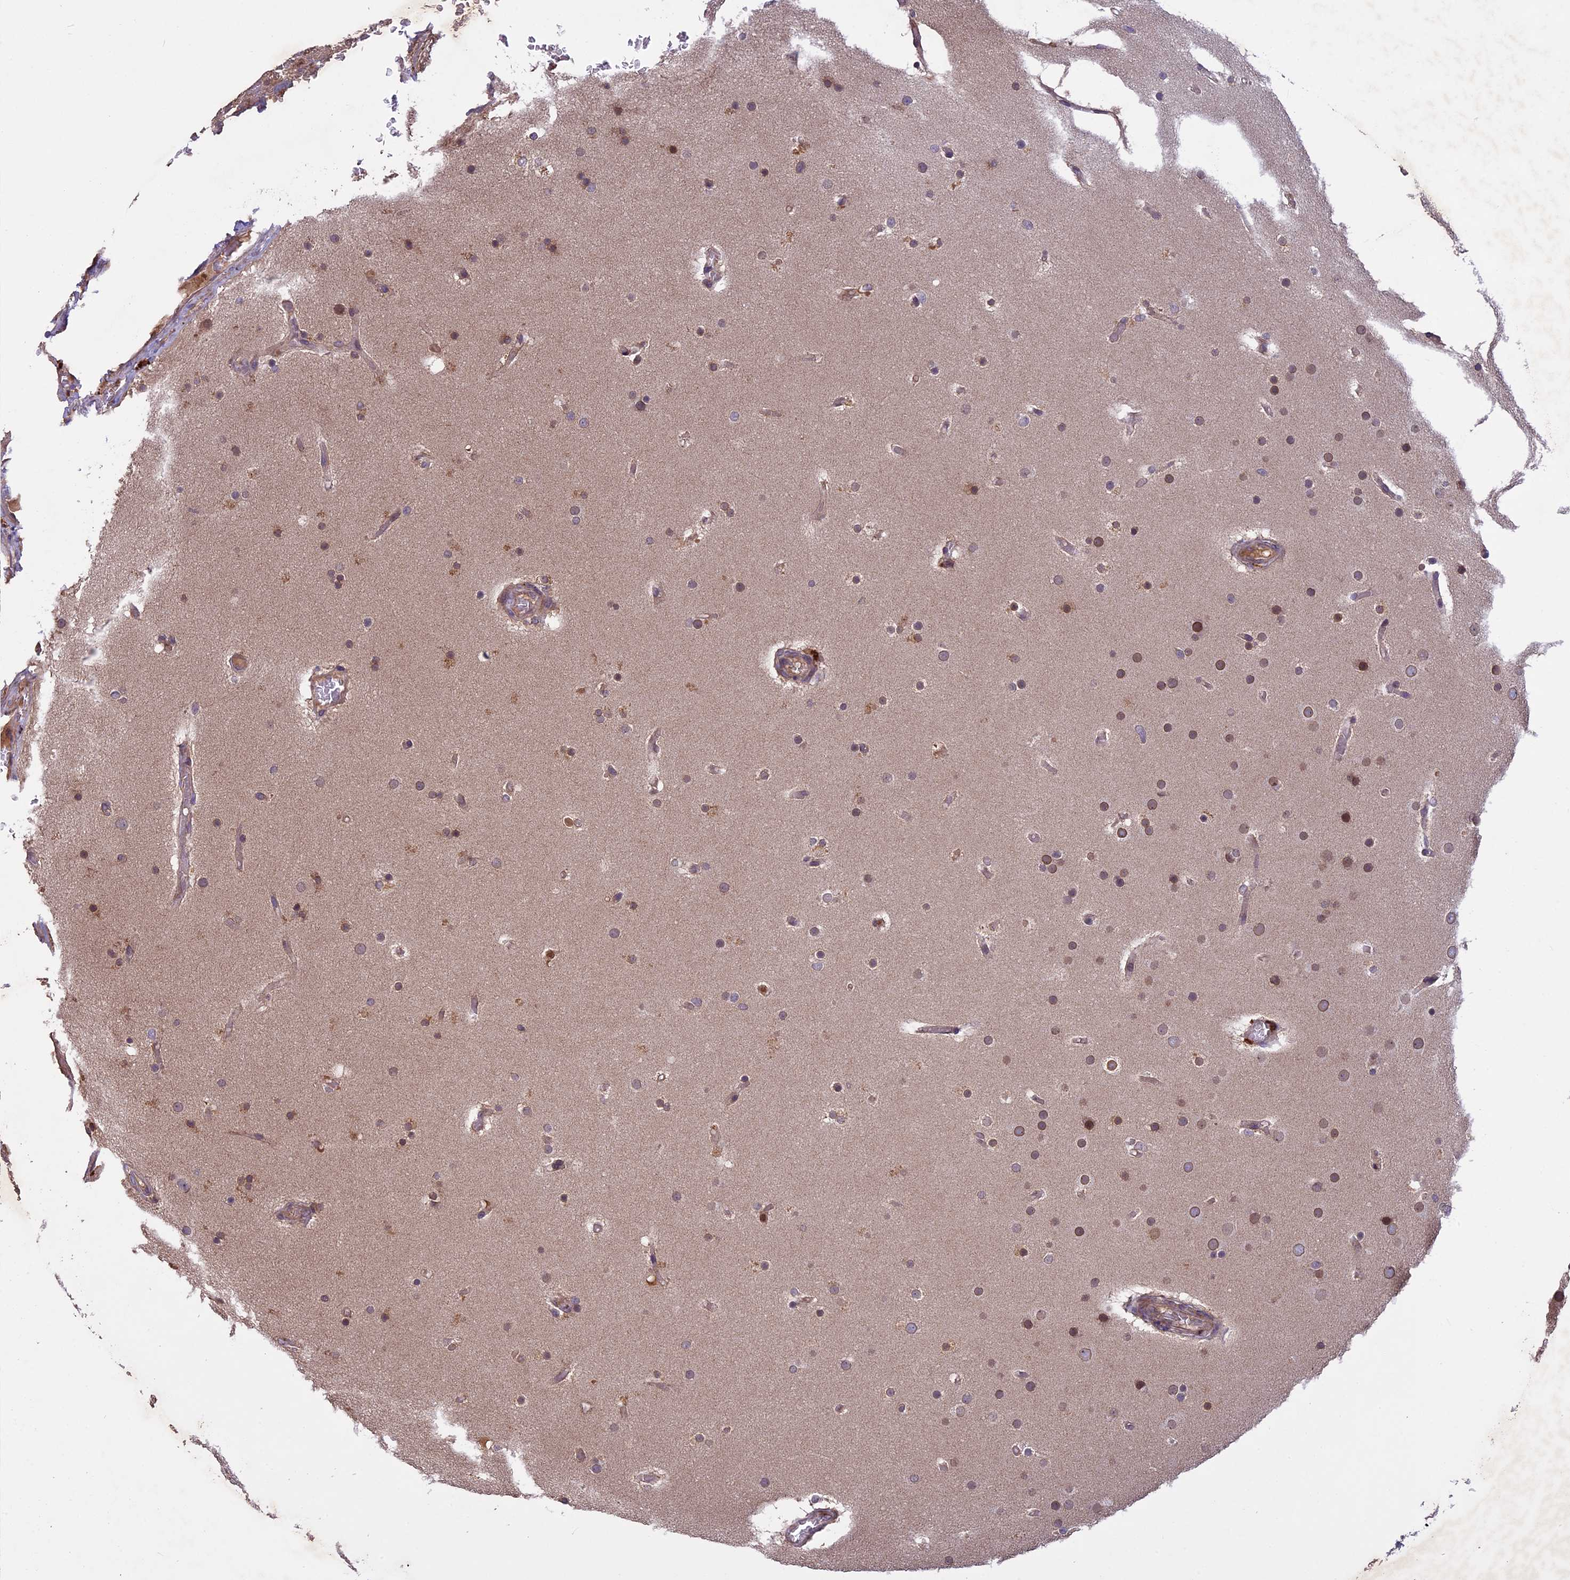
{"staining": {"intensity": "moderate", "quantity": "25%-75%", "location": "nuclear"}, "tissue": "glioma", "cell_type": "Tumor cells", "image_type": "cancer", "snomed": [{"axis": "morphology", "description": "Glioma, malignant, High grade"}, {"axis": "topography", "description": "Cerebral cortex"}], "caption": "A micrograph of human malignant glioma (high-grade) stained for a protein displays moderate nuclear brown staining in tumor cells. The staining was performed using DAB to visualize the protein expression in brown, while the nuclei were stained in blue with hematoxylin (Magnification: 20x).", "gene": "CCDC125", "patient": {"sex": "female", "age": 36}}